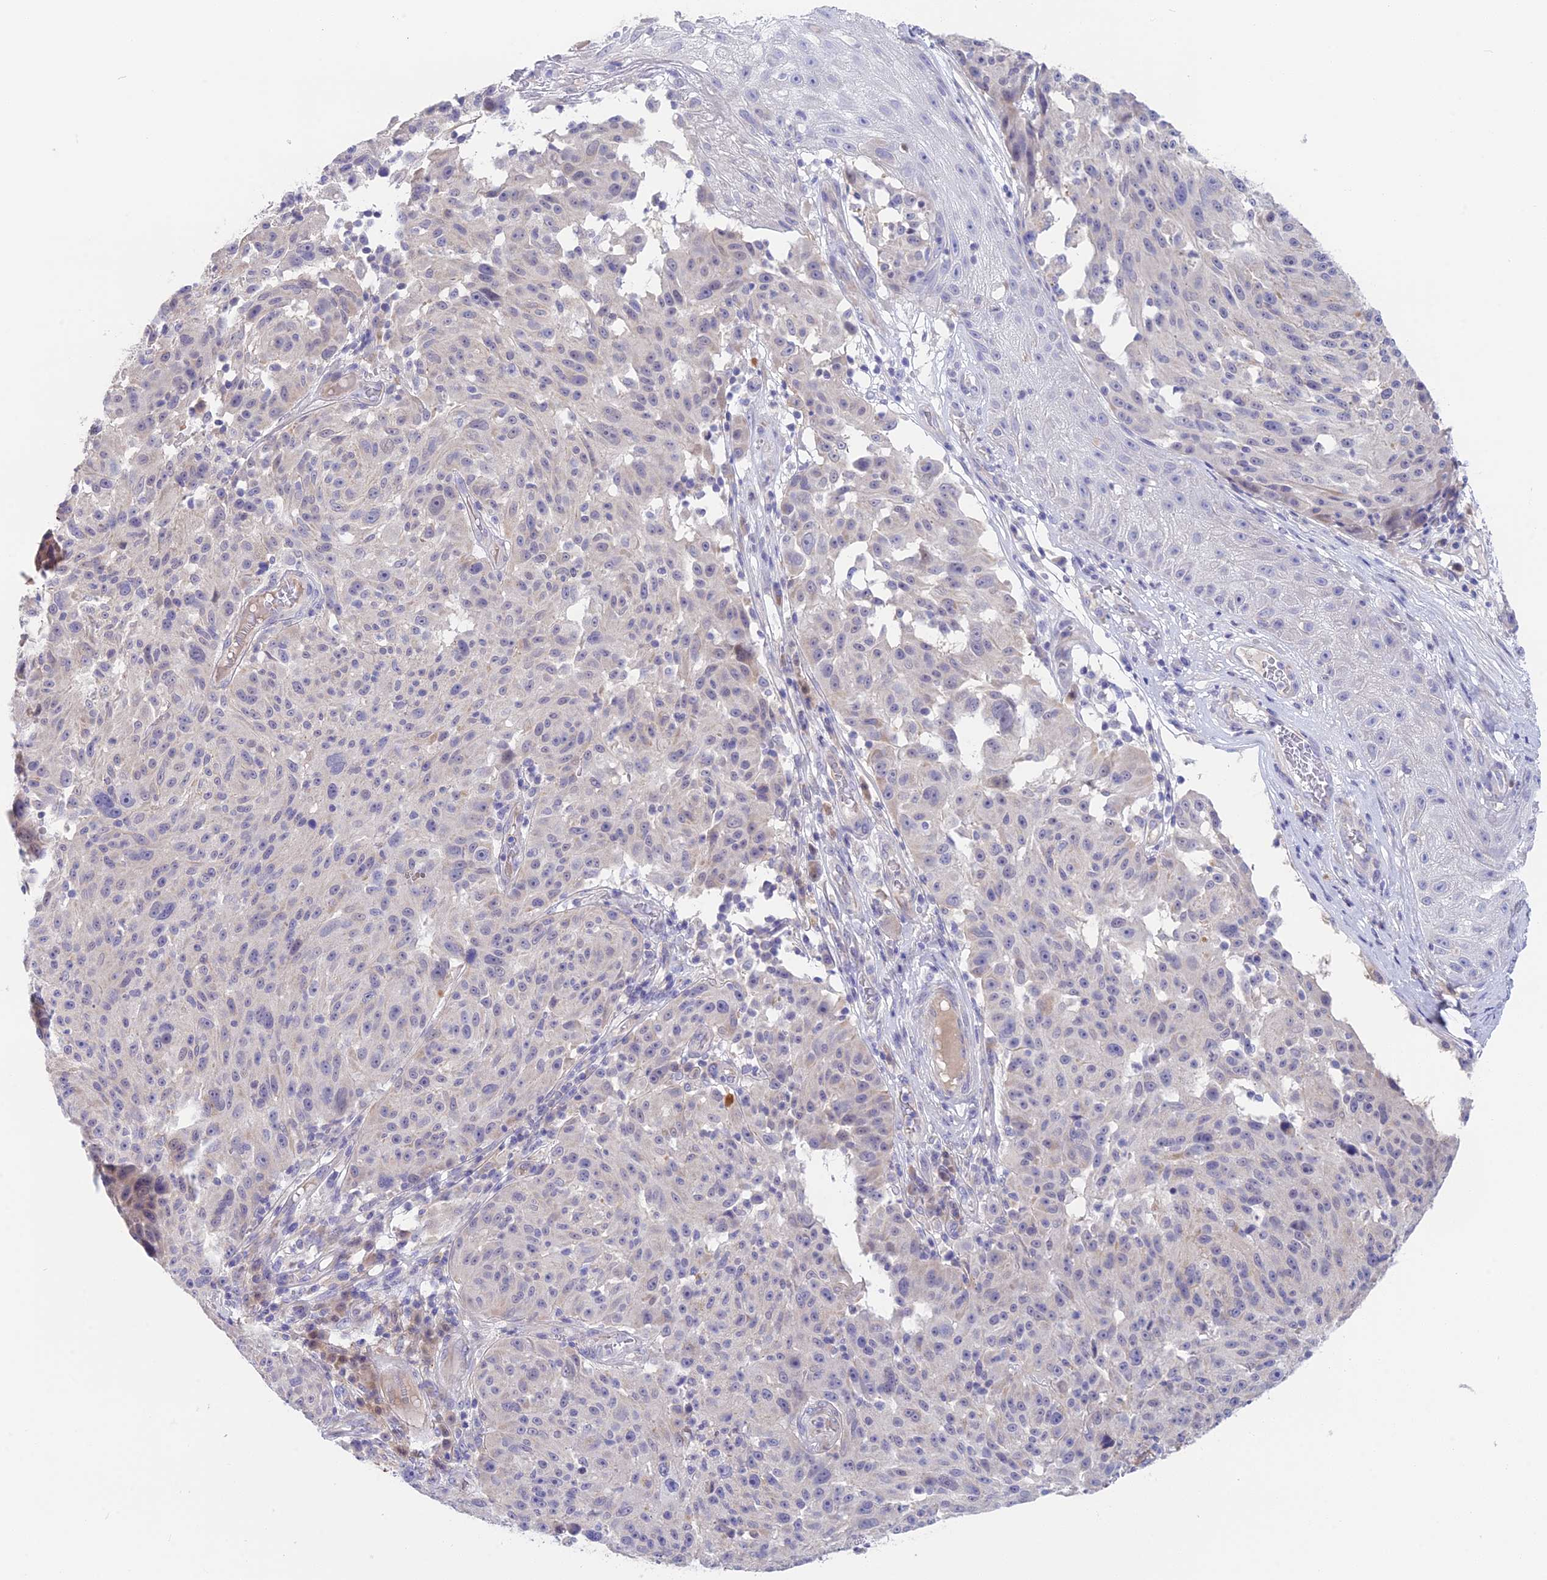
{"staining": {"intensity": "negative", "quantity": "none", "location": "none"}, "tissue": "melanoma", "cell_type": "Tumor cells", "image_type": "cancer", "snomed": [{"axis": "morphology", "description": "Malignant melanoma, NOS"}, {"axis": "topography", "description": "Skin"}], "caption": "Tumor cells are negative for protein expression in human malignant melanoma.", "gene": "SNTN", "patient": {"sex": "male", "age": 53}}